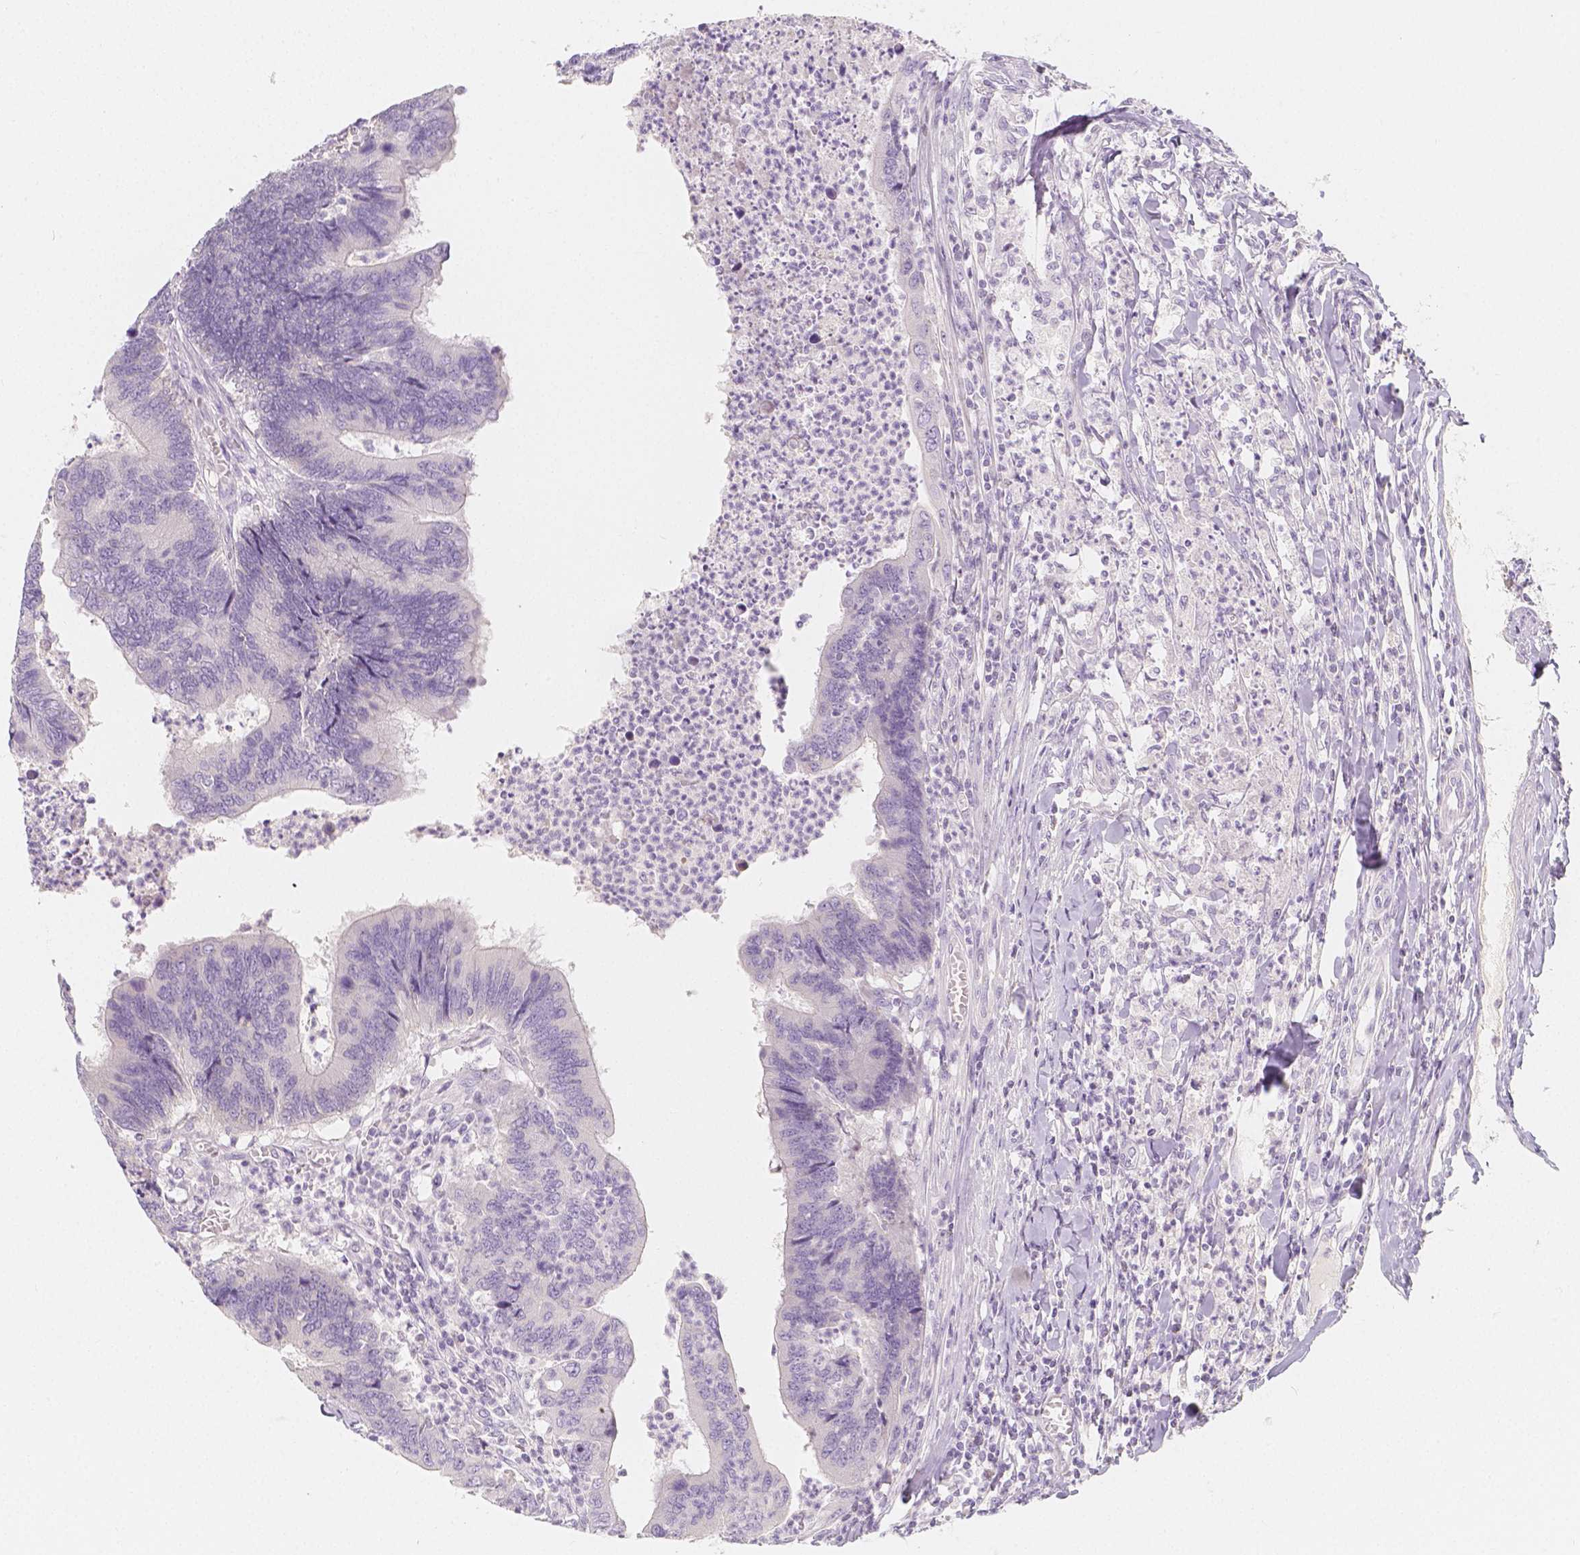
{"staining": {"intensity": "negative", "quantity": "none", "location": "none"}, "tissue": "colorectal cancer", "cell_type": "Tumor cells", "image_type": "cancer", "snomed": [{"axis": "morphology", "description": "Adenocarcinoma, NOS"}, {"axis": "topography", "description": "Colon"}], "caption": "A high-resolution histopathology image shows IHC staining of colorectal cancer, which reveals no significant staining in tumor cells.", "gene": "BATF", "patient": {"sex": "female", "age": 67}}